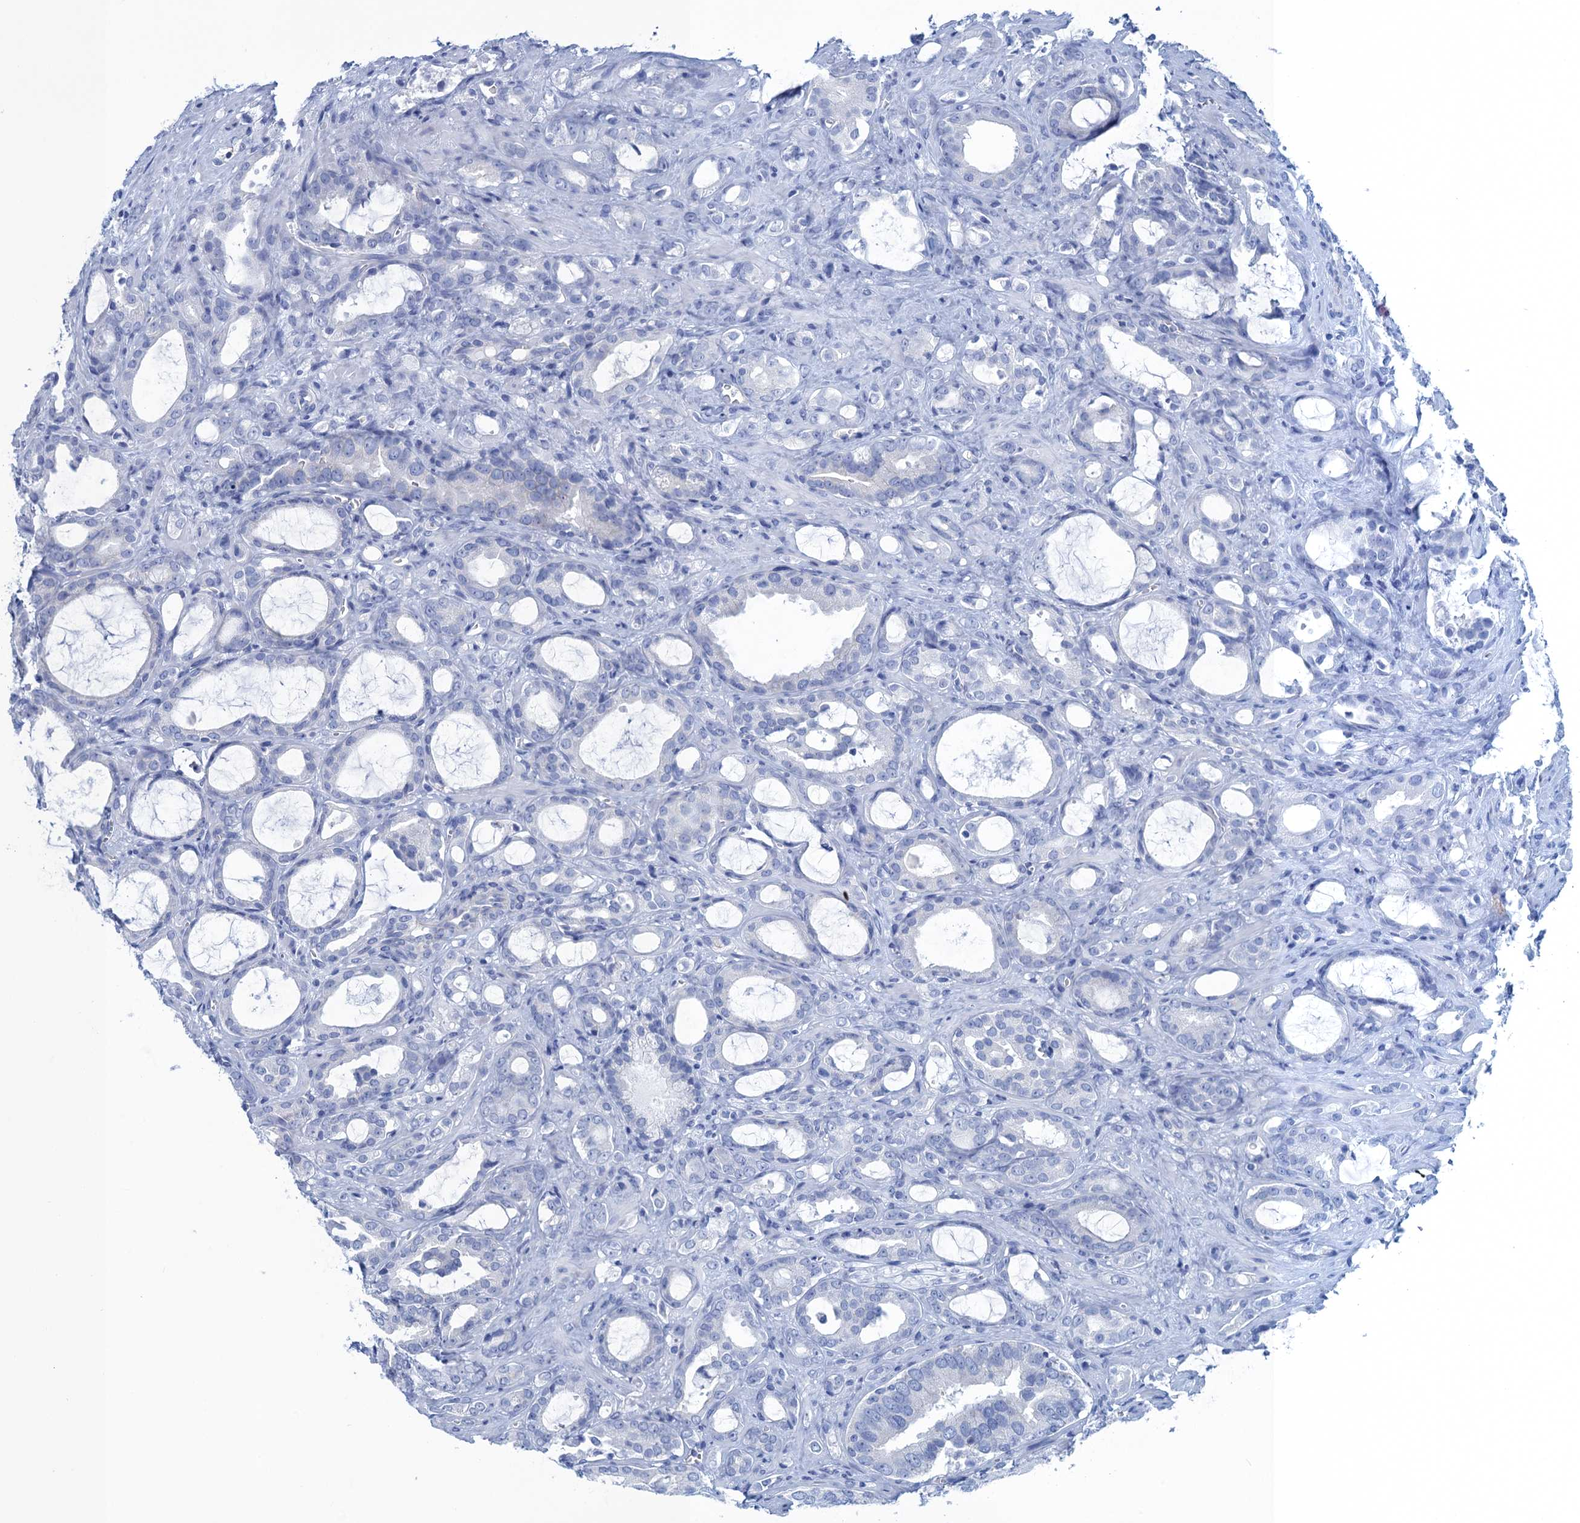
{"staining": {"intensity": "negative", "quantity": "none", "location": "none"}, "tissue": "prostate cancer", "cell_type": "Tumor cells", "image_type": "cancer", "snomed": [{"axis": "morphology", "description": "Adenocarcinoma, High grade"}, {"axis": "topography", "description": "Prostate"}], "caption": "This is an IHC photomicrograph of adenocarcinoma (high-grade) (prostate). There is no staining in tumor cells.", "gene": "CALML5", "patient": {"sex": "male", "age": 72}}